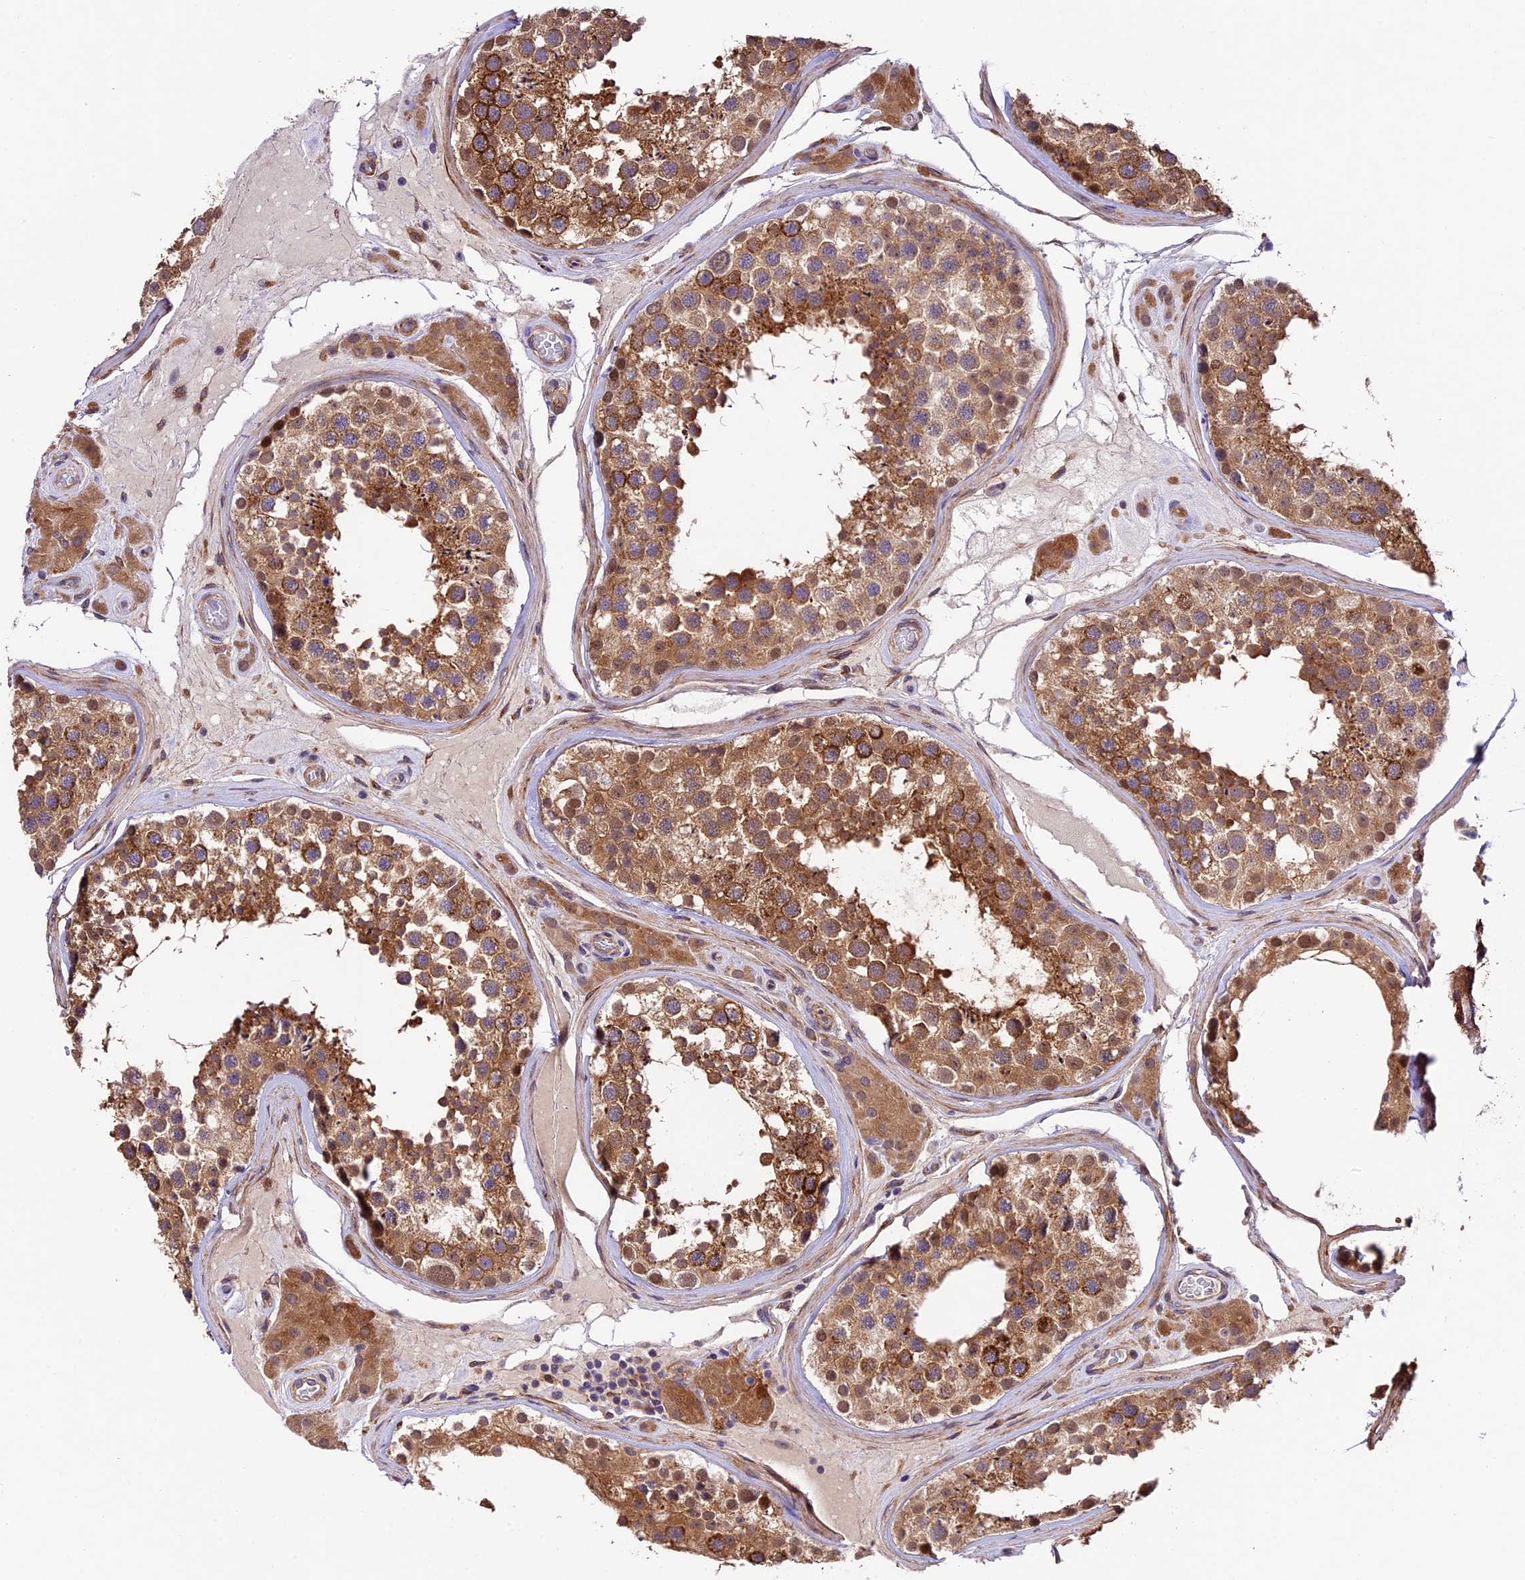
{"staining": {"intensity": "strong", "quantity": ">75%", "location": "cytoplasmic/membranous"}, "tissue": "testis", "cell_type": "Cells in seminiferous ducts", "image_type": "normal", "snomed": [{"axis": "morphology", "description": "Normal tissue, NOS"}, {"axis": "topography", "description": "Testis"}], "caption": "Immunohistochemistry (IHC) (DAB (3,3'-diaminobenzidine)) staining of normal testis reveals strong cytoplasmic/membranous protein positivity in about >75% of cells in seminiferous ducts.", "gene": "LSM7", "patient": {"sex": "male", "age": 46}}